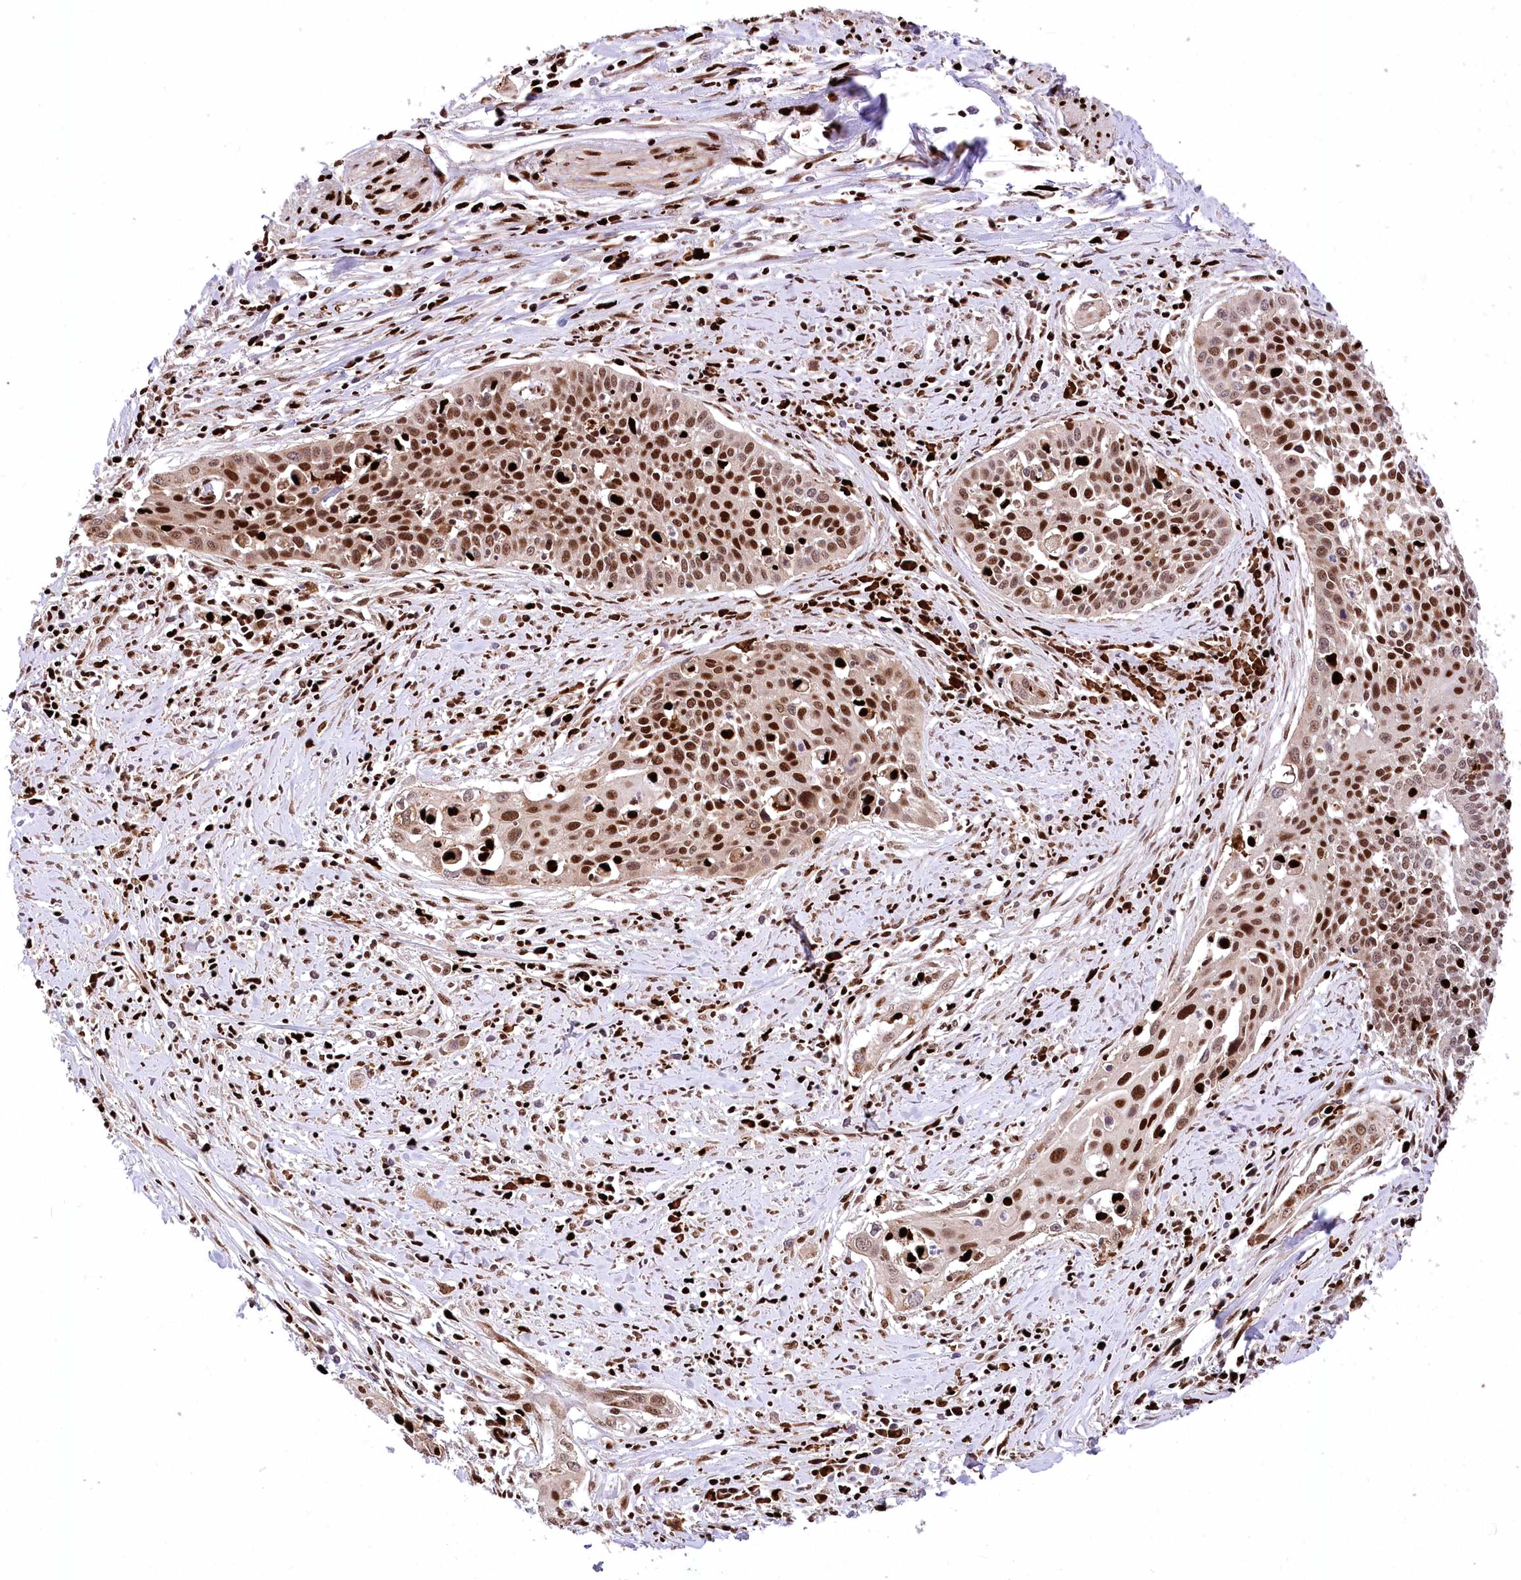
{"staining": {"intensity": "moderate", "quantity": ">75%", "location": "cytoplasmic/membranous,nuclear"}, "tissue": "cervical cancer", "cell_type": "Tumor cells", "image_type": "cancer", "snomed": [{"axis": "morphology", "description": "Squamous cell carcinoma, NOS"}, {"axis": "topography", "description": "Cervix"}], "caption": "Tumor cells display moderate cytoplasmic/membranous and nuclear positivity in about >75% of cells in cervical cancer.", "gene": "FIGN", "patient": {"sex": "female", "age": 34}}